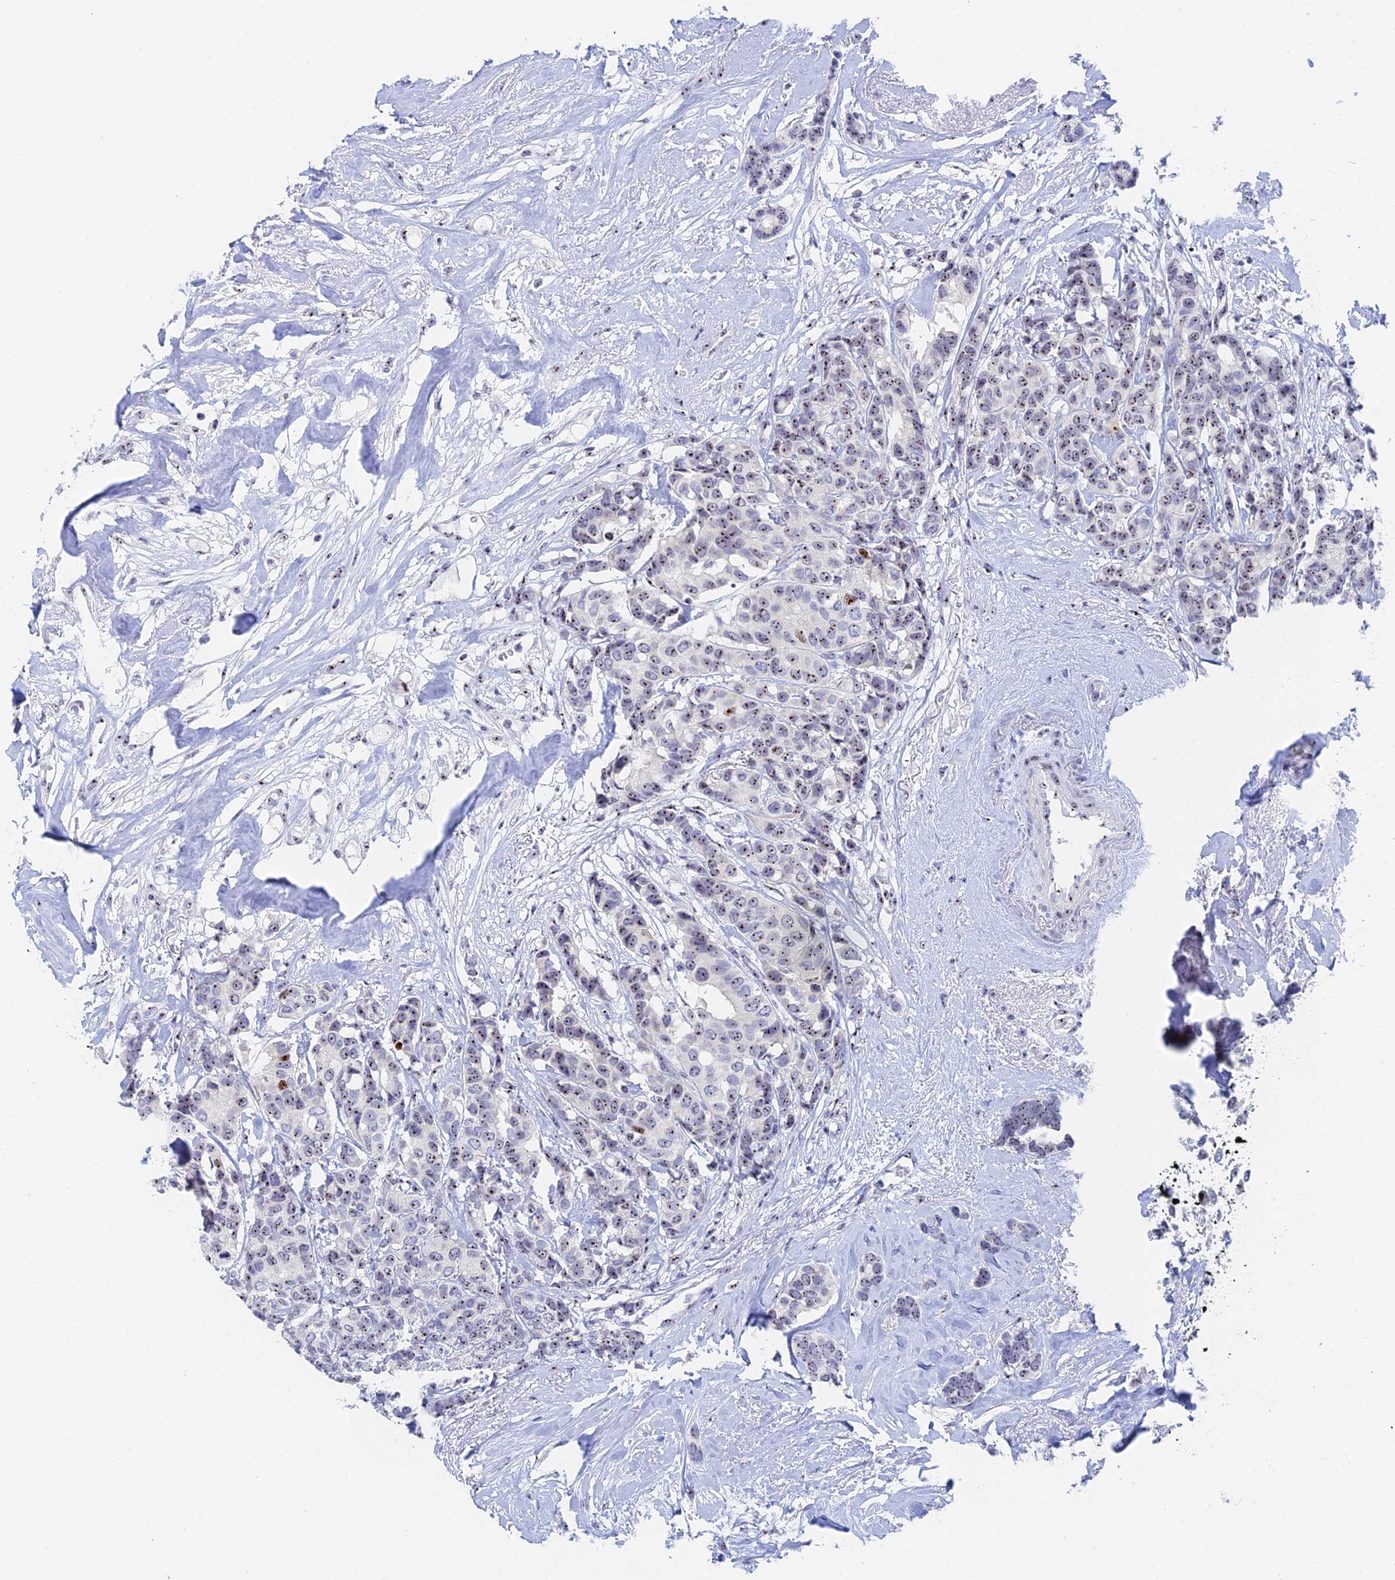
{"staining": {"intensity": "moderate", "quantity": "25%-75%", "location": "nuclear"}, "tissue": "breast cancer", "cell_type": "Tumor cells", "image_type": "cancer", "snomed": [{"axis": "morphology", "description": "Duct carcinoma"}, {"axis": "topography", "description": "Breast"}], "caption": "Breast infiltrating ductal carcinoma was stained to show a protein in brown. There is medium levels of moderate nuclear expression in approximately 25%-75% of tumor cells. (brown staining indicates protein expression, while blue staining denotes nuclei).", "gene": "RSL1D1", "patient": {"sex": "female", "age": 87}}